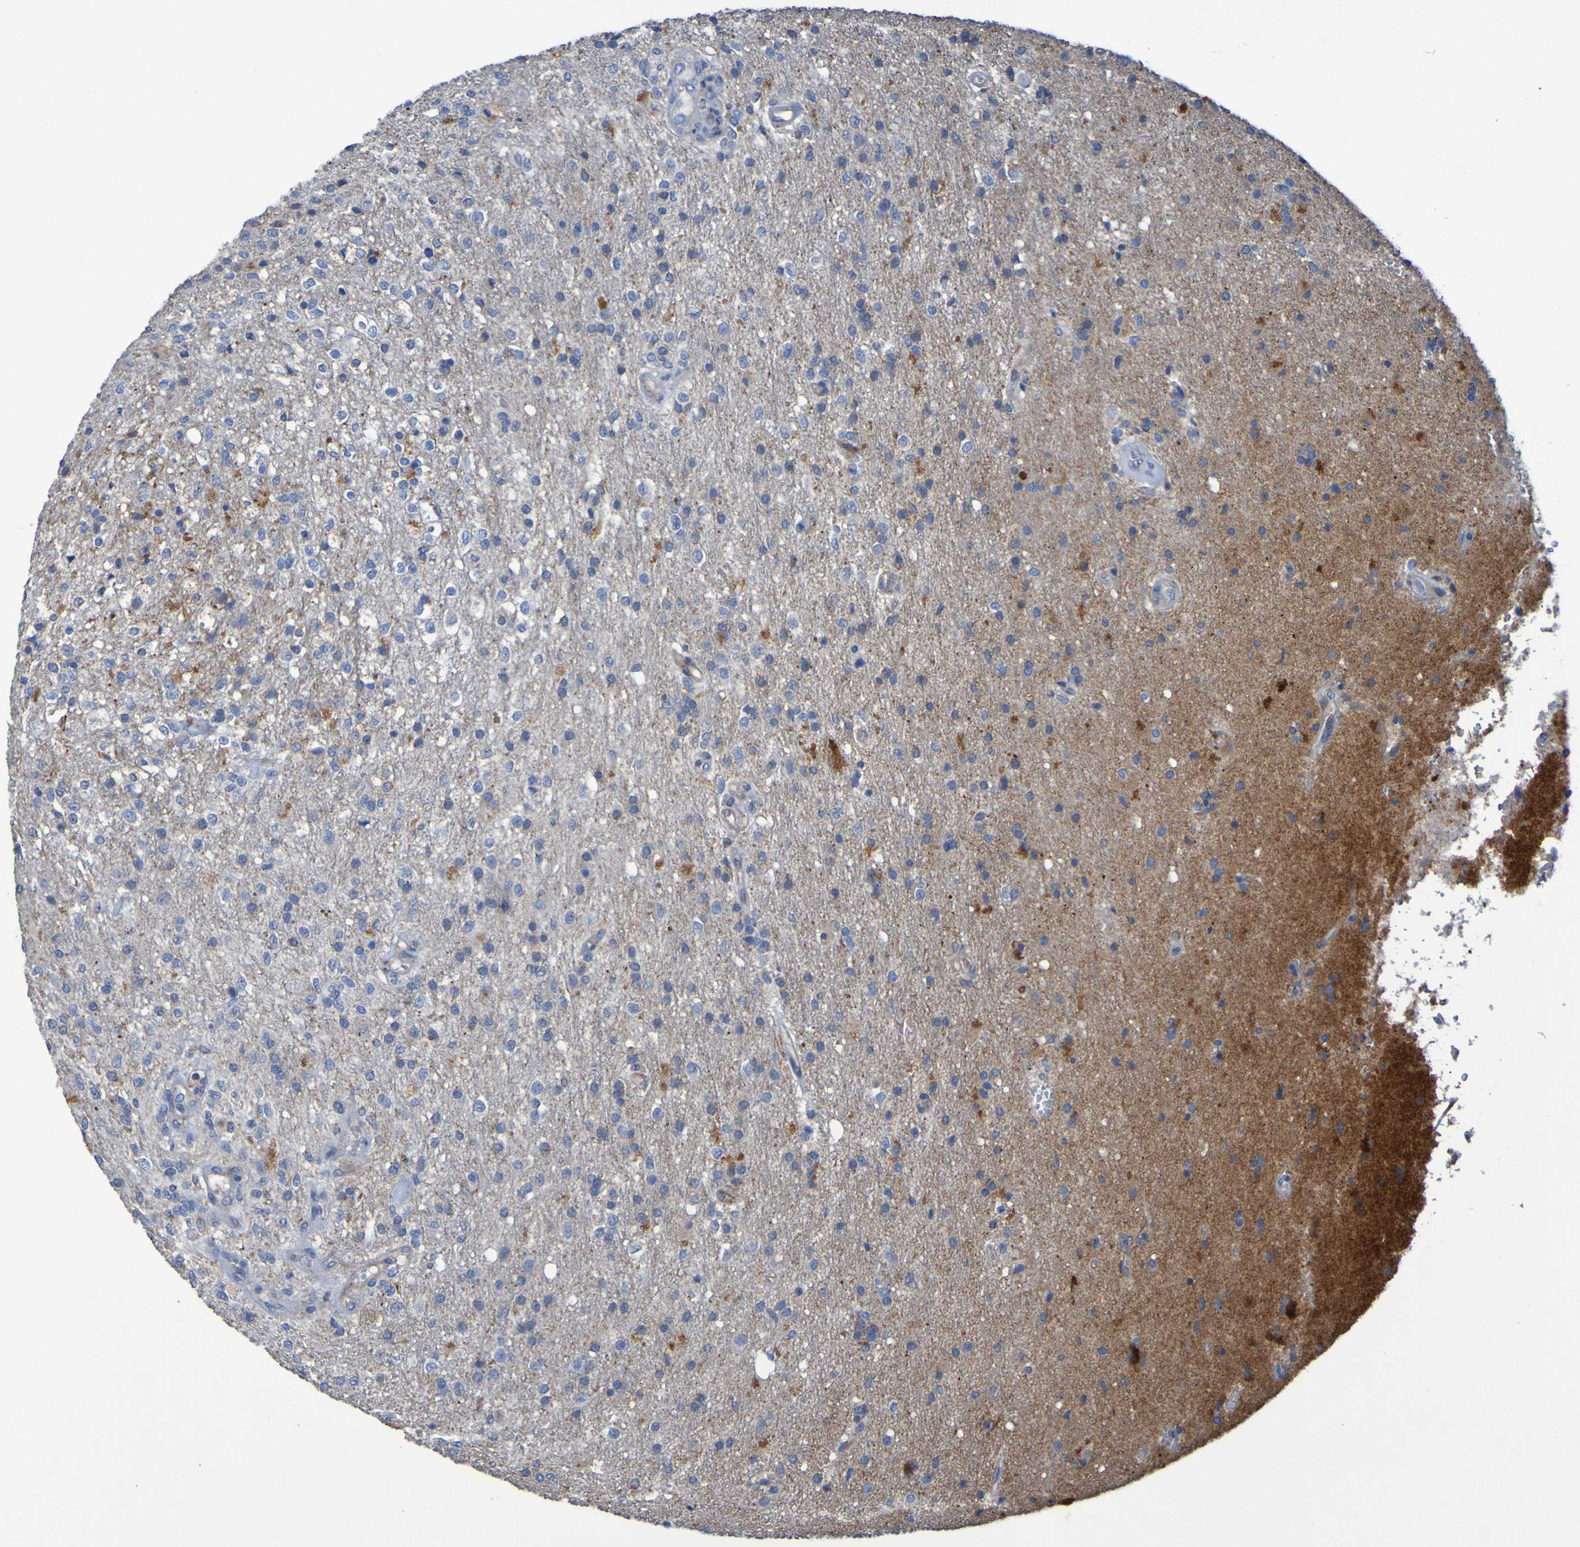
{"staining": {"intensity": "moderate", "quantity": "<25%", "location": "cytoplasmic/membranous"}, "tissue": "glioma", "cell_type": "Tumor cells", "image_type": "cancer", "snomed": [{"axis": "morphology", "description": "Normal tissue, NOS"}, {"axis": "morphology", "description": "Glioma, malignant, High grade"}, {"axis": "topography", "description": "Cerebral cortex"}], "caption": "A photomicrograph of malignant glioma (high-grade) stained for a protein shows moderate cytoplasmic/membranous brown staining in tumor cells. (DAB IHC with brightfield microscopy, high magnification).", "gene": "ARHGEF16", "patient": {"sex": "male", "age": 77}}